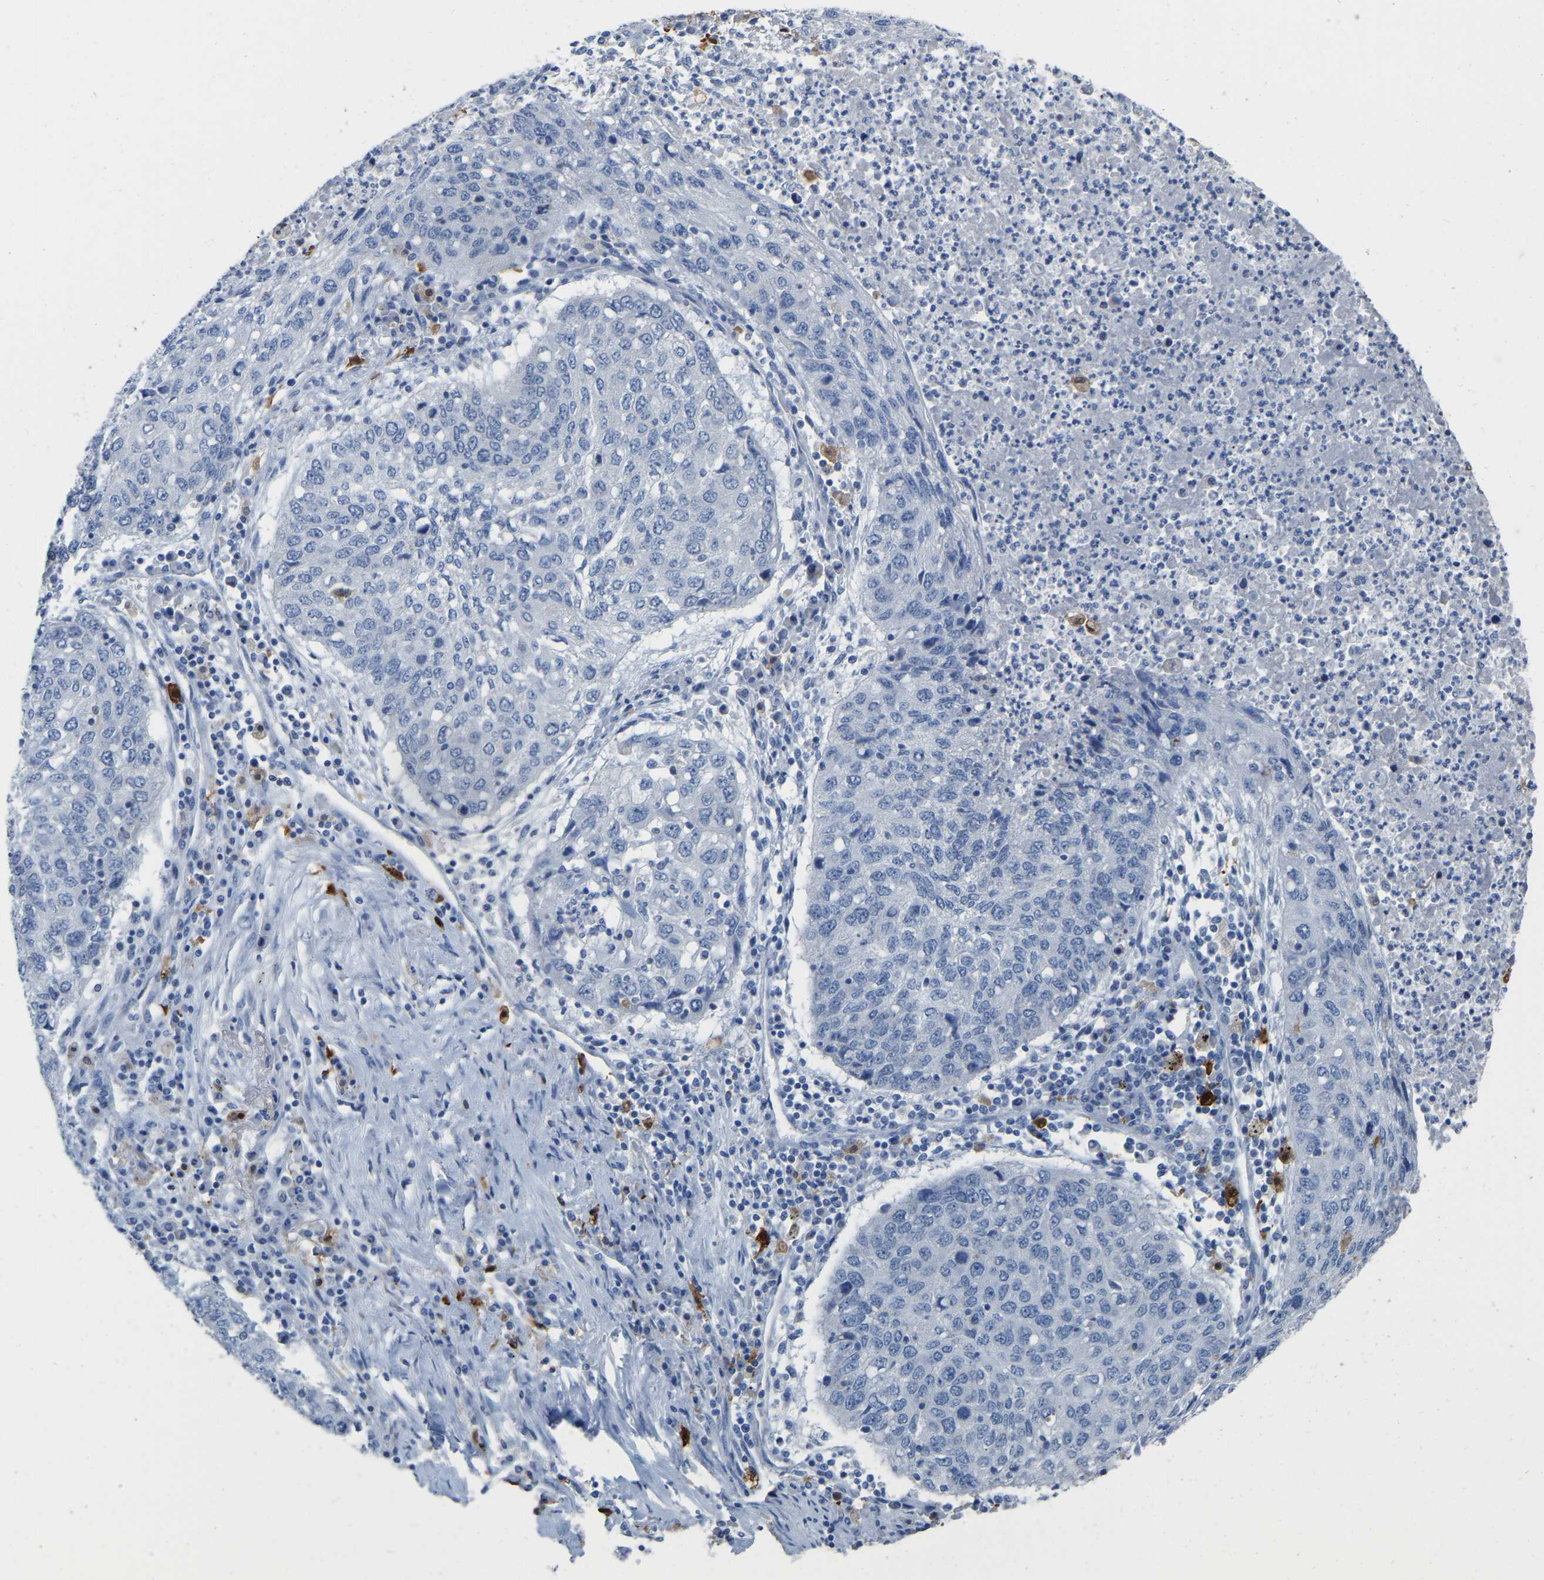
{"staining": {"intensity": "negative", "quantity": "none", "location": "none"}, "tissue": "lung cancer", "cell_type": "Tumor cells", "image_type": "cancer", "snomed": [{"axis": "morphology", "description": "Squamous cell carcinoma, NOS"}, {"axis": "topography", "description": "Lung"}], "caption": "The photomicrograph reveals no significant staining in tumor cells of squamous cell carcinoma (lung).", "gene": "ULBP2", "patient": {"sex": "female", "age": 63}}